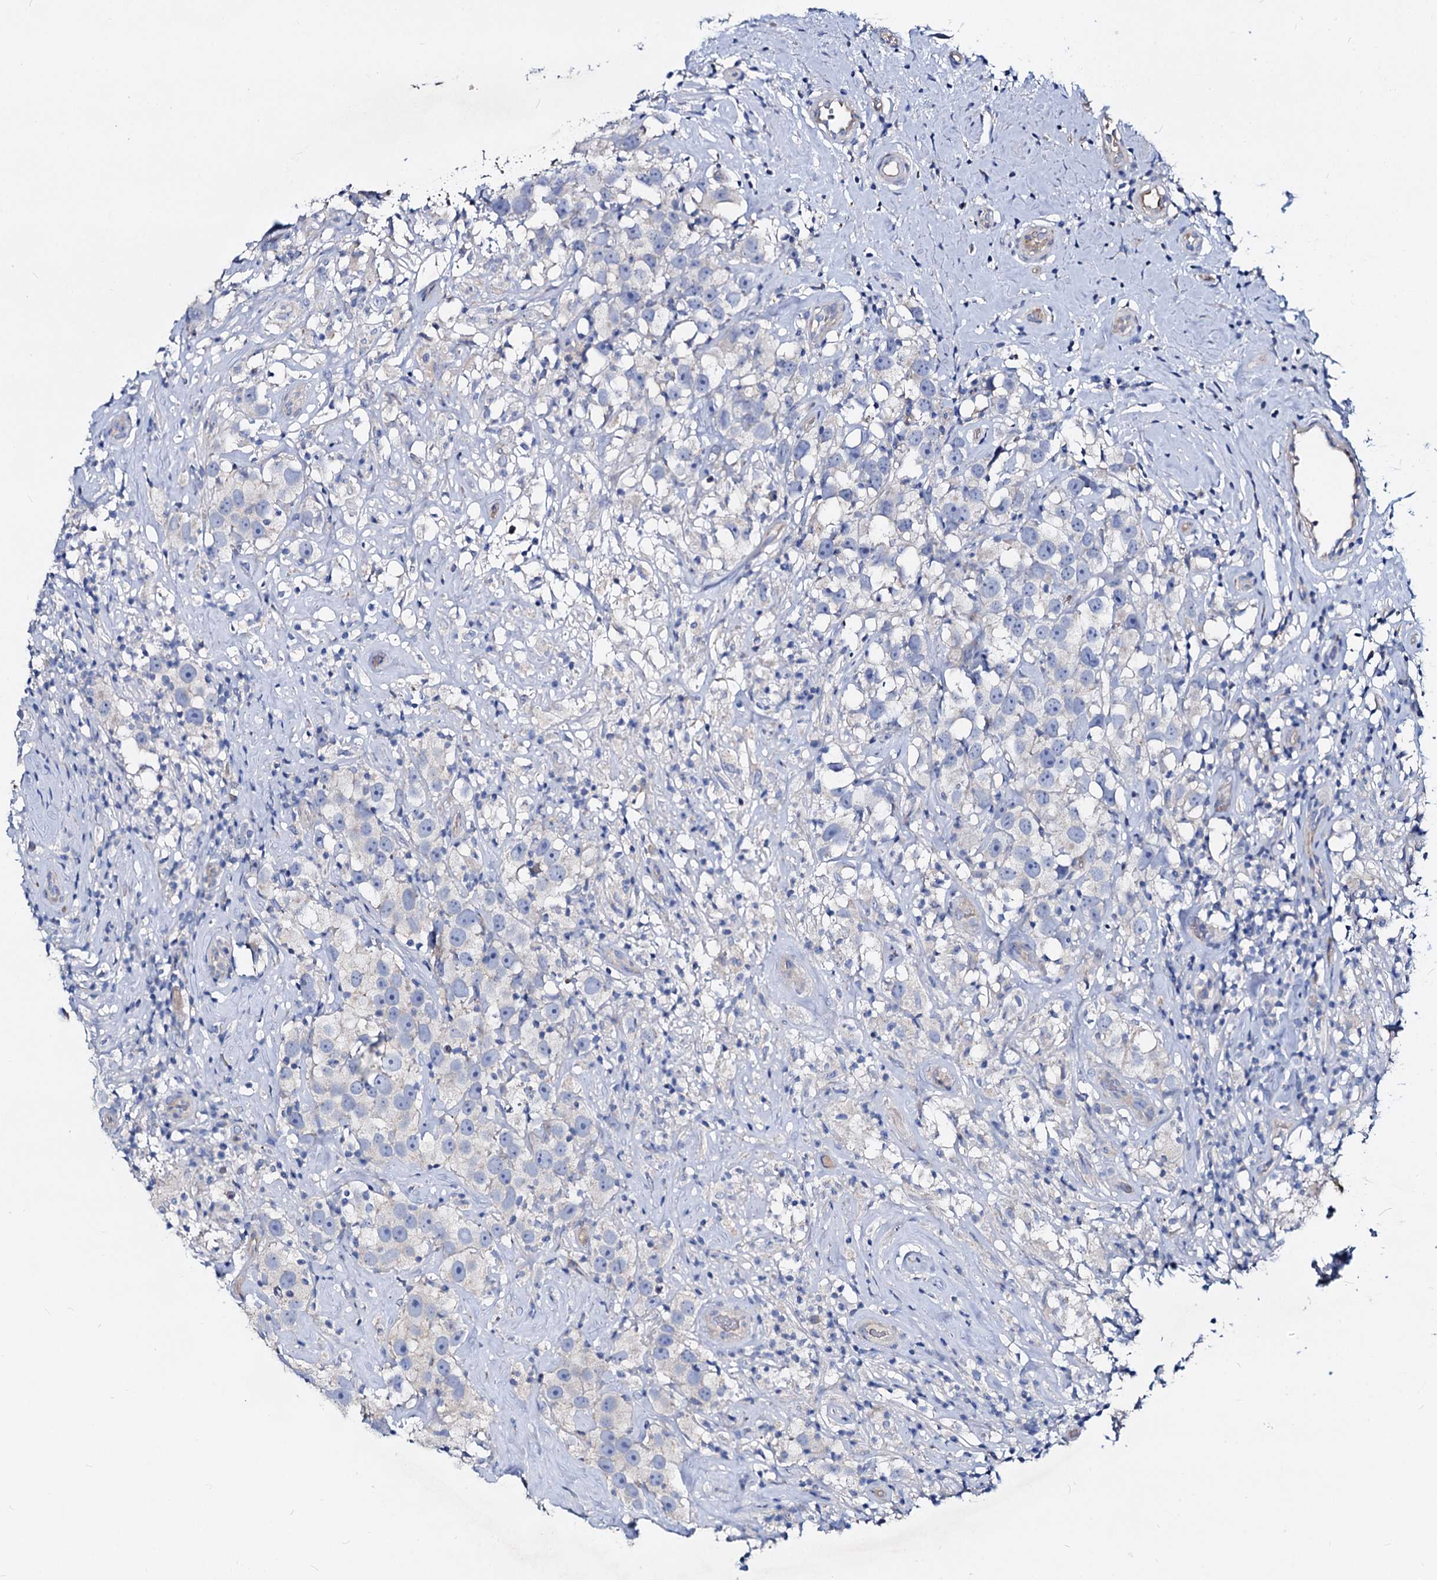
{"staining": {"intensity": "negative", "quantity": "none", "location": "none"}, "tissue": "testis cancer", "cell_type": "Tumor cells", "image_type": "cancer", "snomed": [{"axis": "morphology", "description": "Seminoma, NOS"}, {"axis": "topography", "description": "Testis"}], "caption": "This is an IHC image of testis seminoma. There is no staining in tumor cells.", "gene": "DYDC2", "patient": {"sex": "male", "age": 49}}